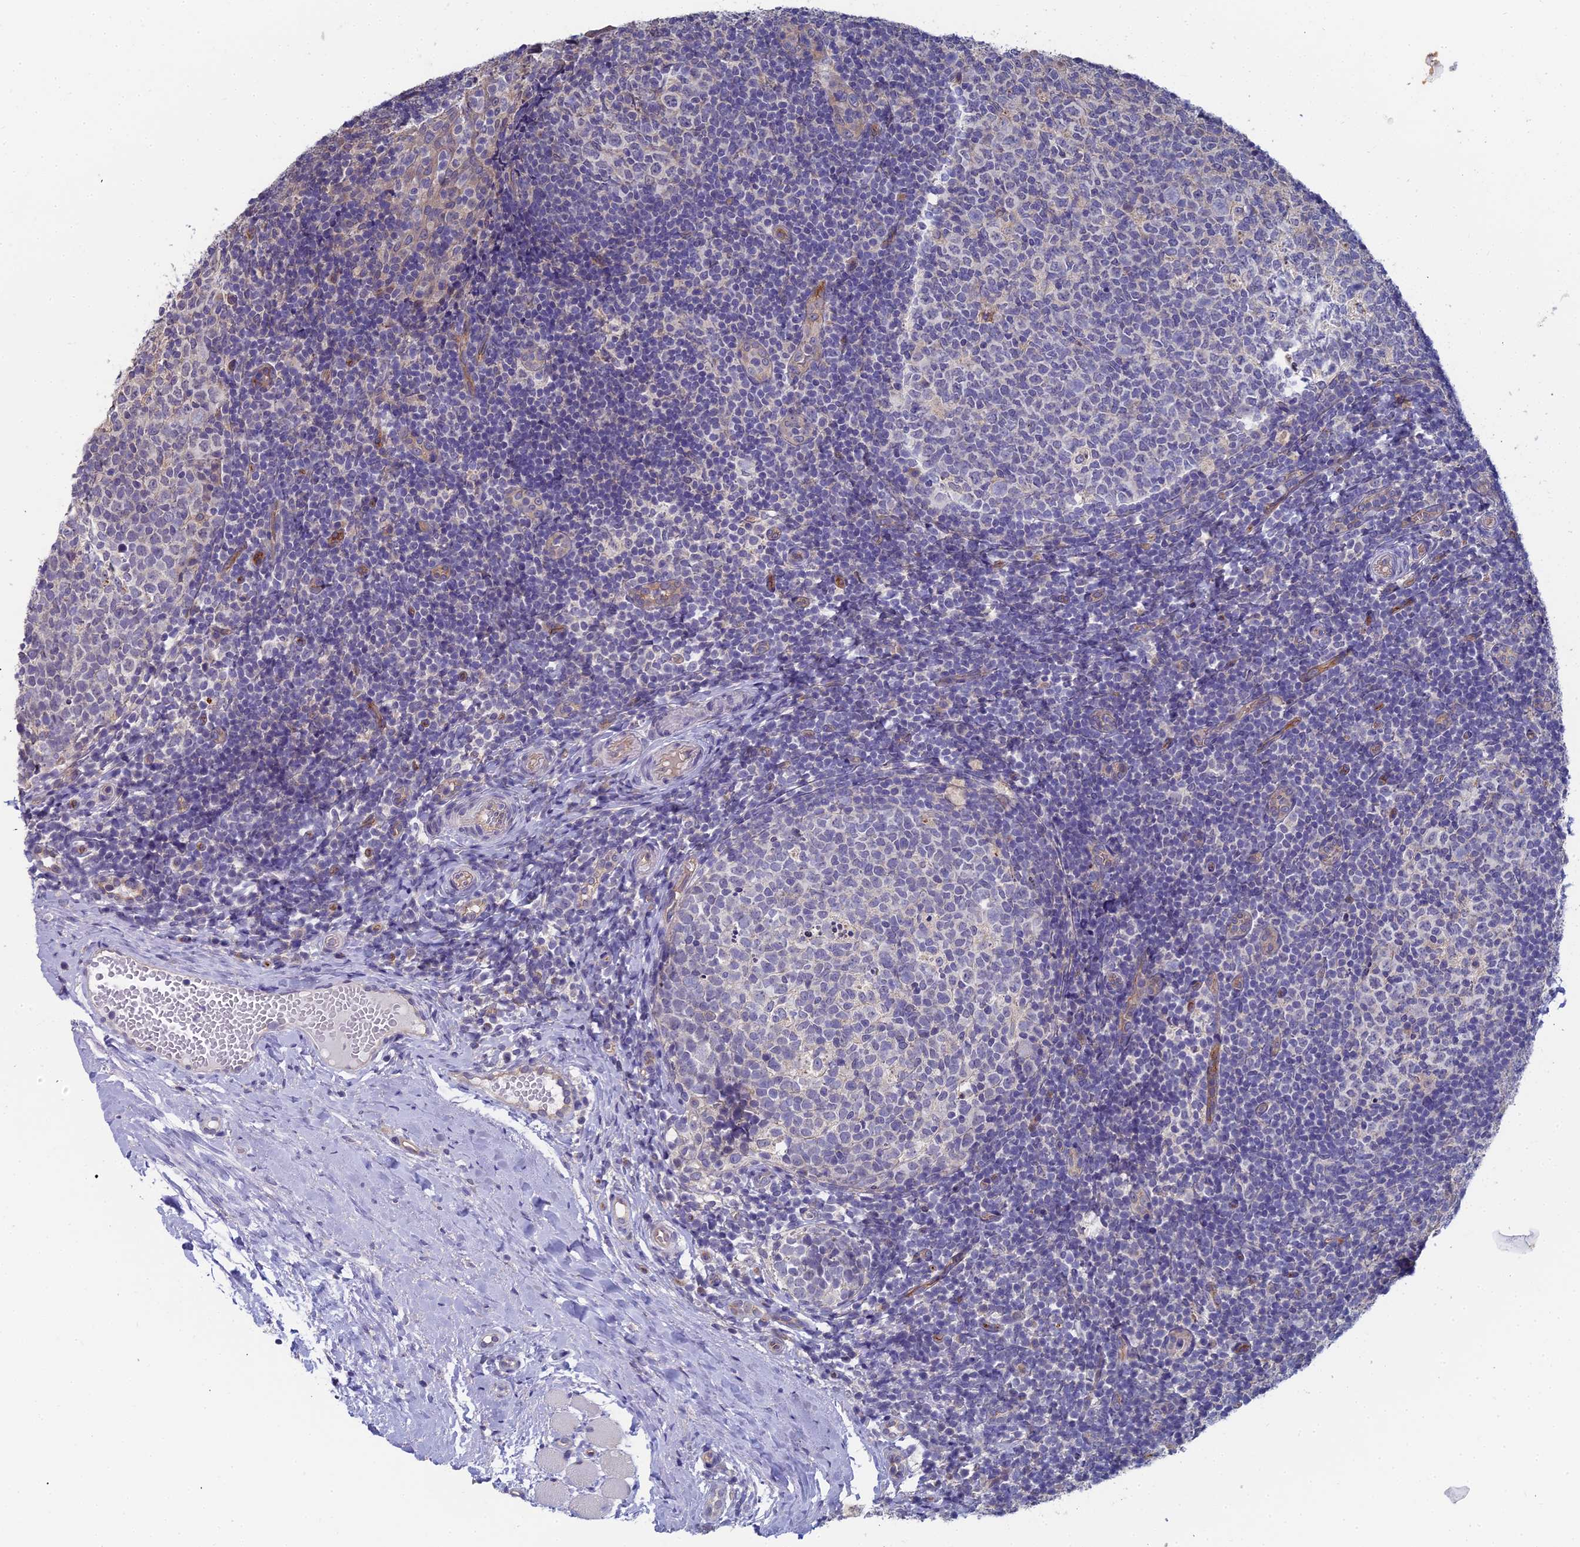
{"staining": {"intensity": "negative", "quantity": "none", "location": "none"}, "tissue": "tonsil", "cell_type": "Germinal center cells", "image_type": "normal", "snomed": [{"axis": "morphology", "description": "Normal tissue, NOS"}, {"axis": "topography", "description": "Tonsil"}], "caption": "A histopathology image of human tonsil is negative for staining in germinal center cells. (Immunohistochemistry (ihc), brightfield microscopy, high magnification).", "gene": "RDX", "patient": {"sex": "female", "age": 19}}